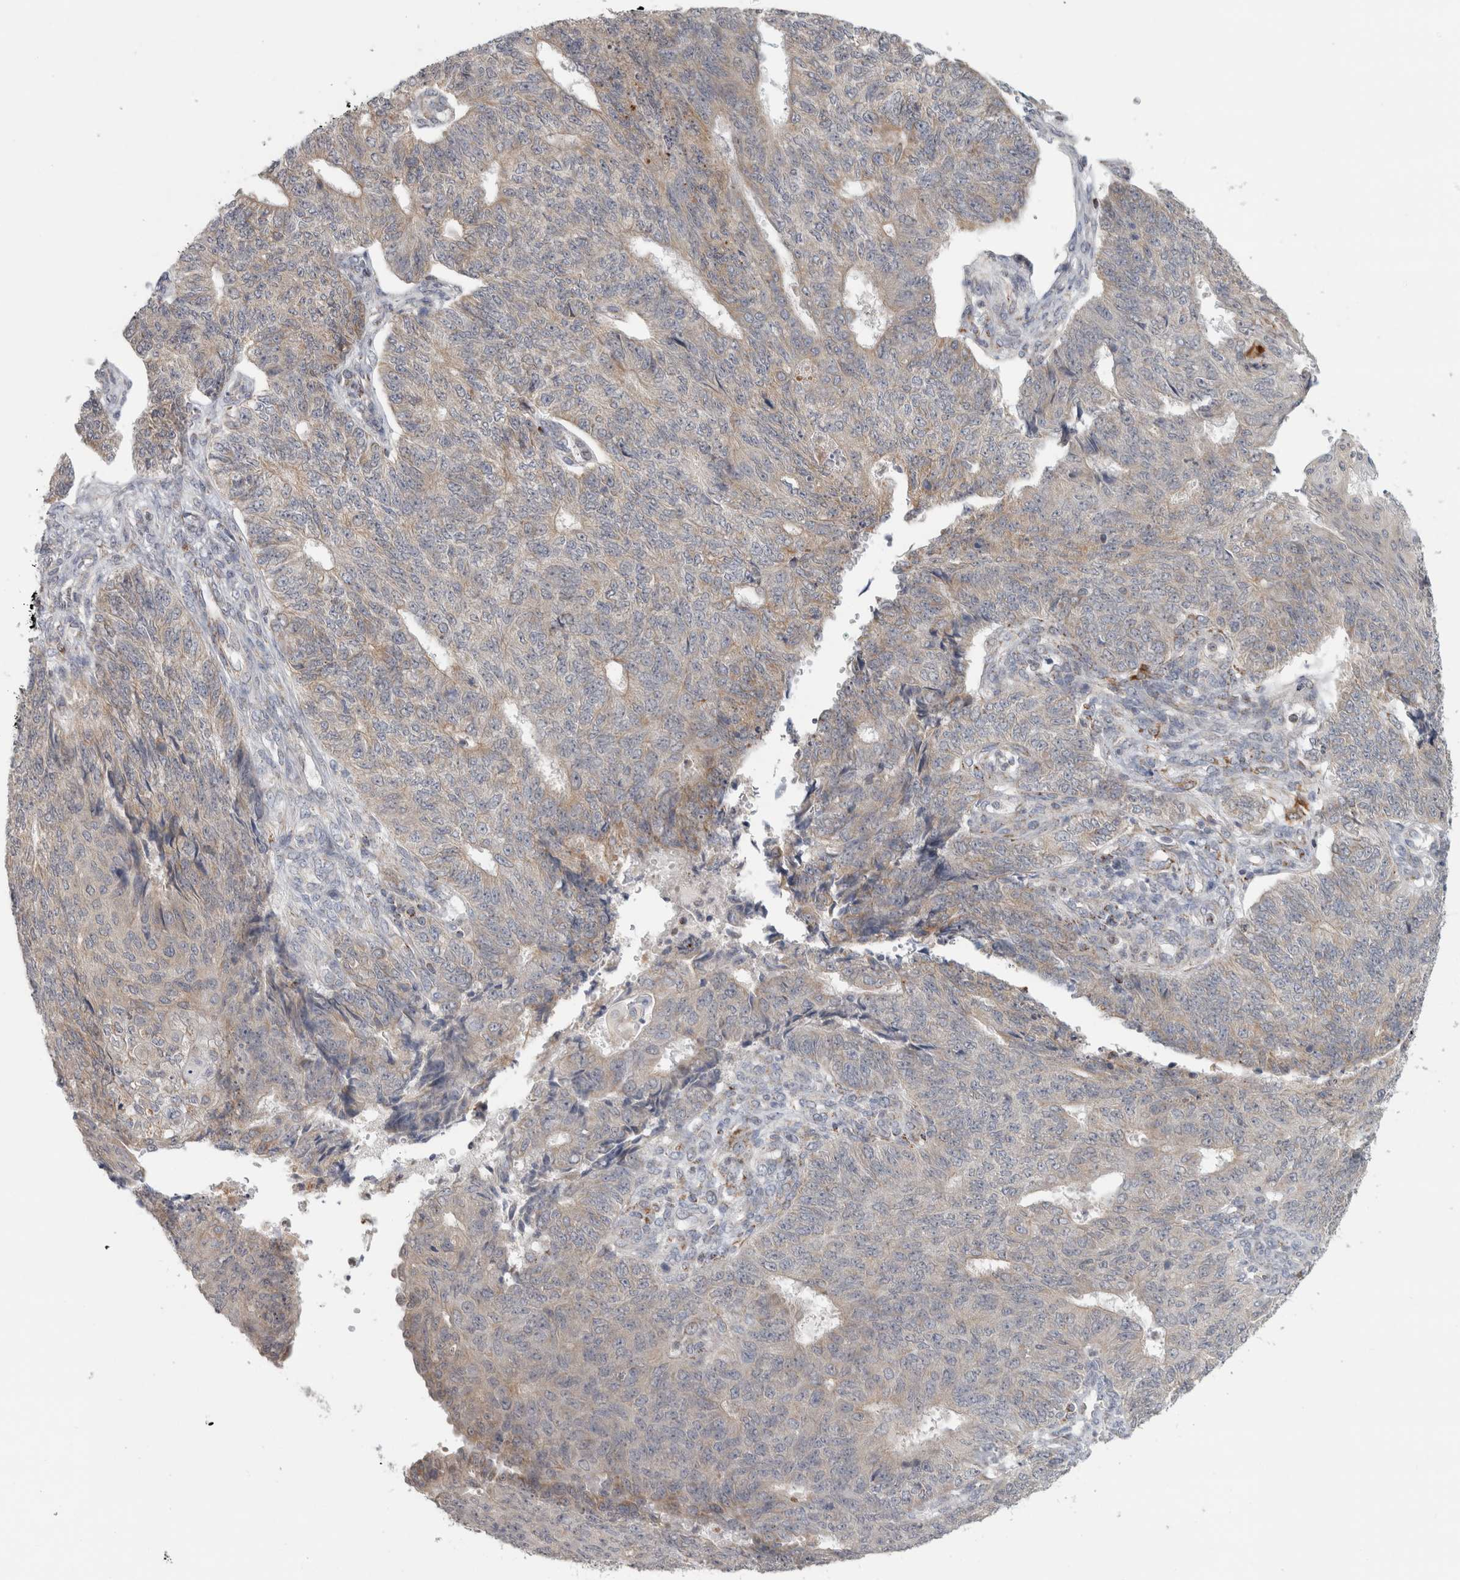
{"staining": {"intensity": "weak", "quantity": "<25%", "location": "cytoplasmic/membranous"}, "tissue": "endometrial cancer", "cell_type": "Tumor cells", "image_type": "cancer", "snomed": [{"axis": "morphology", "description": "Adenocarcinoma, NOS"}, {"axis": "topography", "description": "Endometrium"}], "caption": "DAB immunohistochemical staining of human endometrial adenocarcinoma displays no significant expression in tumor cells. (DAB immunohistochemistry (IHC) visualized using brightfield microscopy, high magnification).", "gene": "RAB18", "patient": {"sex": "female", "age": 32}}